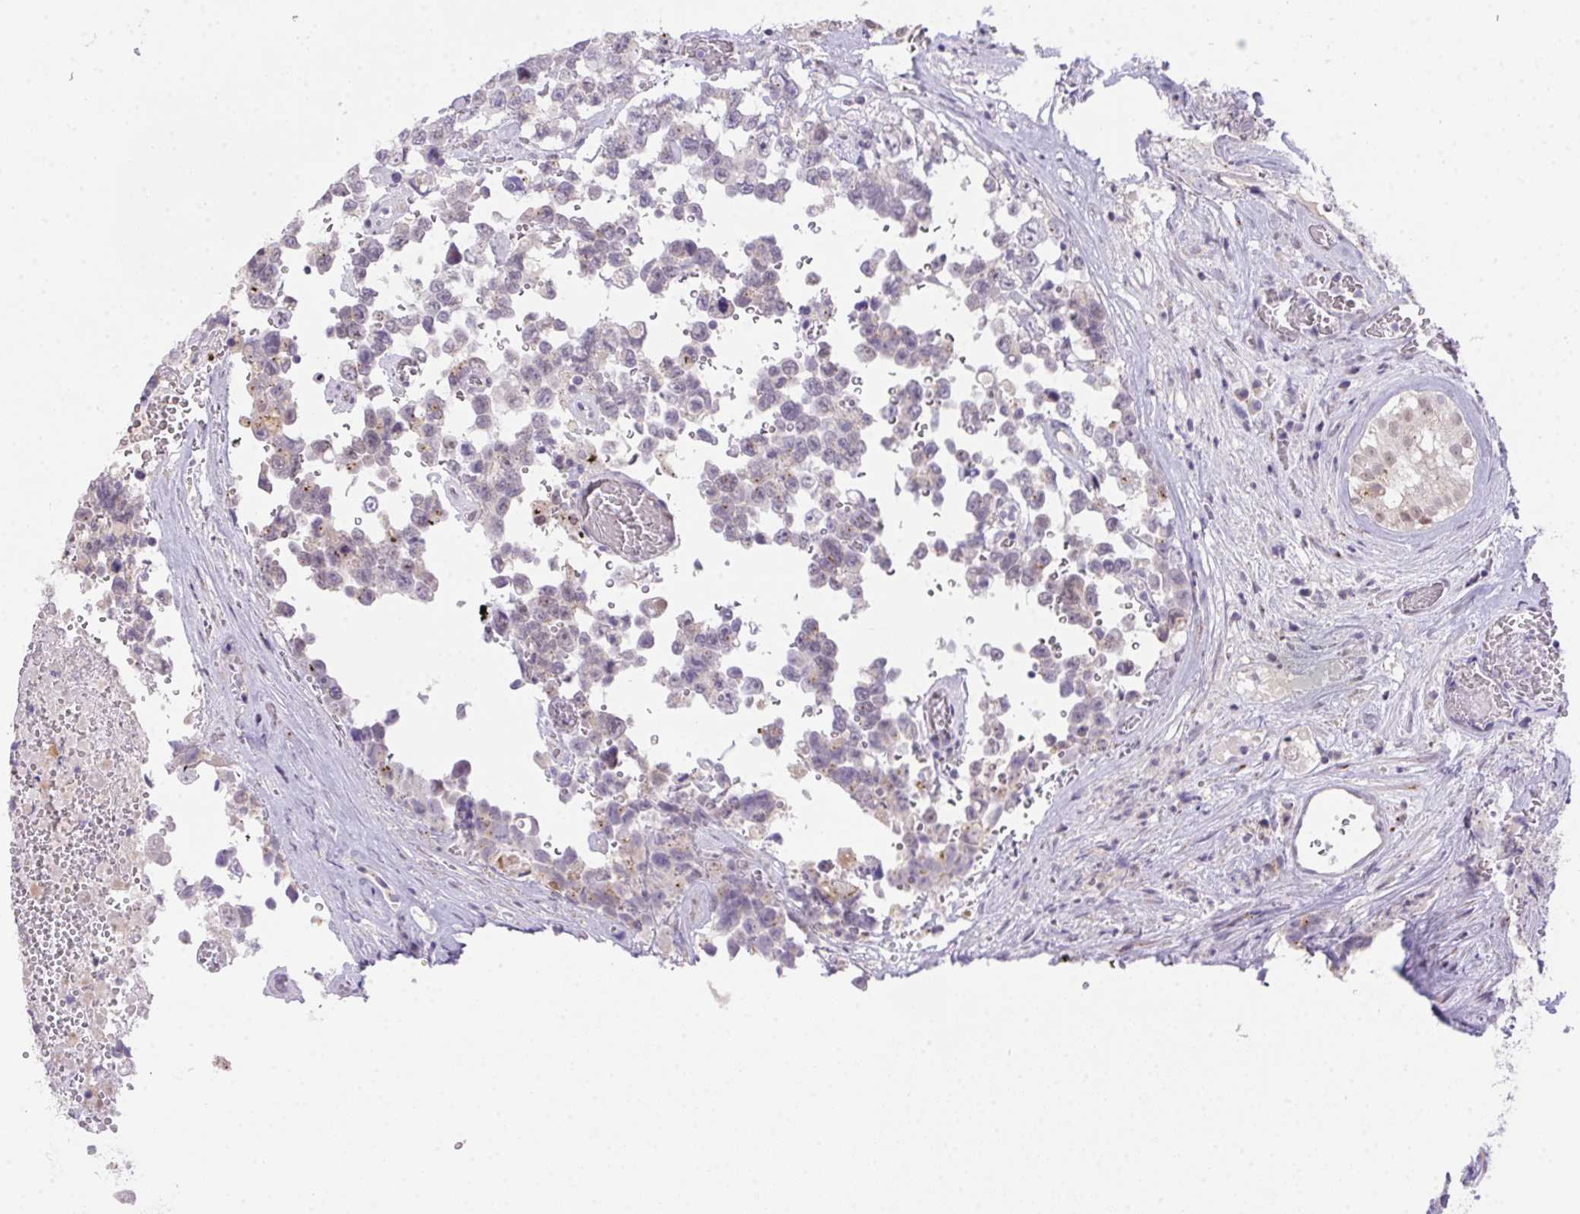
{"staining": {"intensity": "negative", "quantity": "none", "location": "none"}, "tissue": "testis cancer", "cell_type": "Tumor cells", "image_type": "cancer", "snomed": [{"axis": "morphology", "description": "Carcinoma, Embryonal, NOS"}, {"axis": "topography", "description": "Testis"}], "caption": "Testis embryonal carcinoma stained for a protein using immunohistochemistry reveals no expression tumor cells.", "gene": "SP9", "patient": {"sex": "male", "age": 18}}